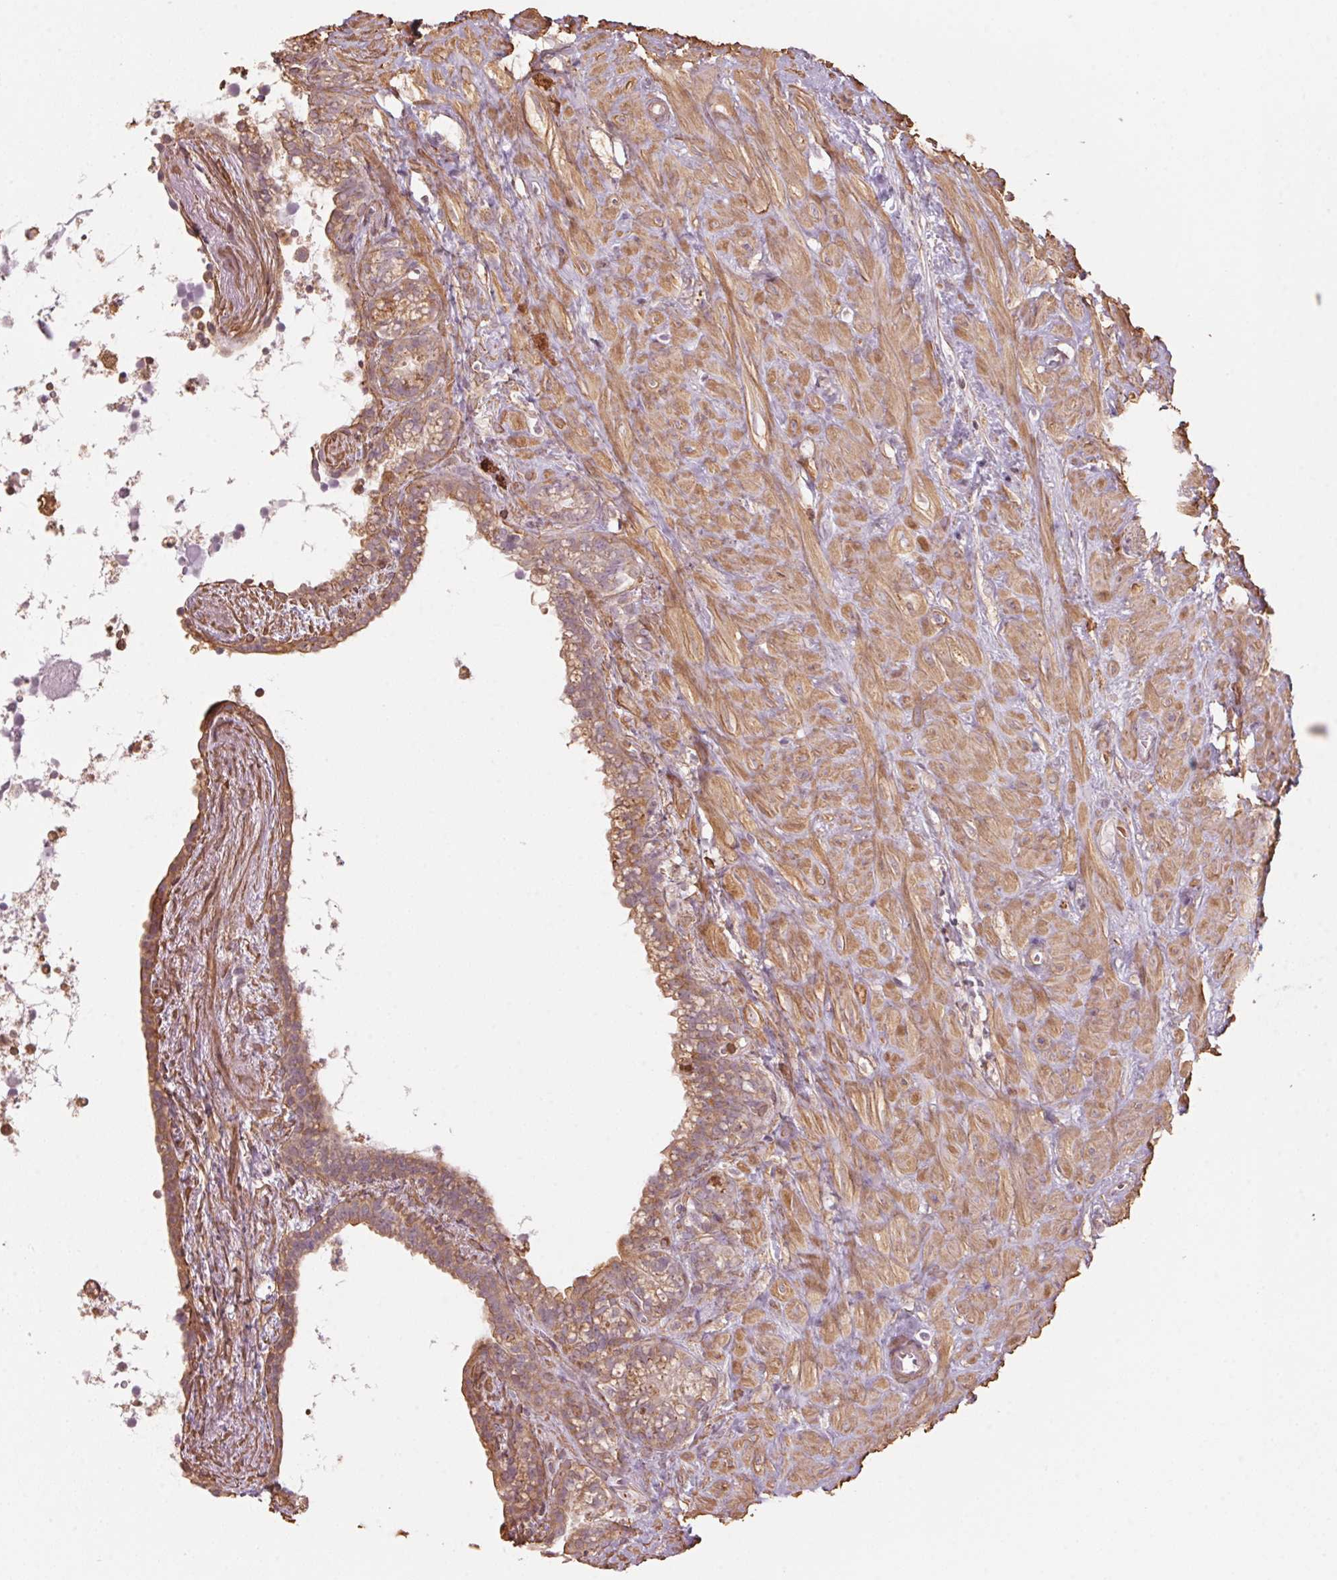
{"staining": {"intensity": "weak", "quantity": "25%-75%", "location": "cytoplasmic/membranous"}, "tissue": "seminal vesicle", "cell_type": "Glandular cells", "image_type": "normal", "snomed": [{"axis": "morphology", "description": "Normal tissue, NOS"}, {"axis": "topography", "description": "Seminal veicle"}], "caption": "Seminal vesicle stained with DAB (3,3'-diaminobenzidine) IHC reveals low levels of weak cytoplasmic/membranous positivity in approximately 25%-75% of glandular cells. (IHC, brightfield microscopy, high magnification).", "gene": "QDPR", "patient": {"sex": "male", "age": 76}}